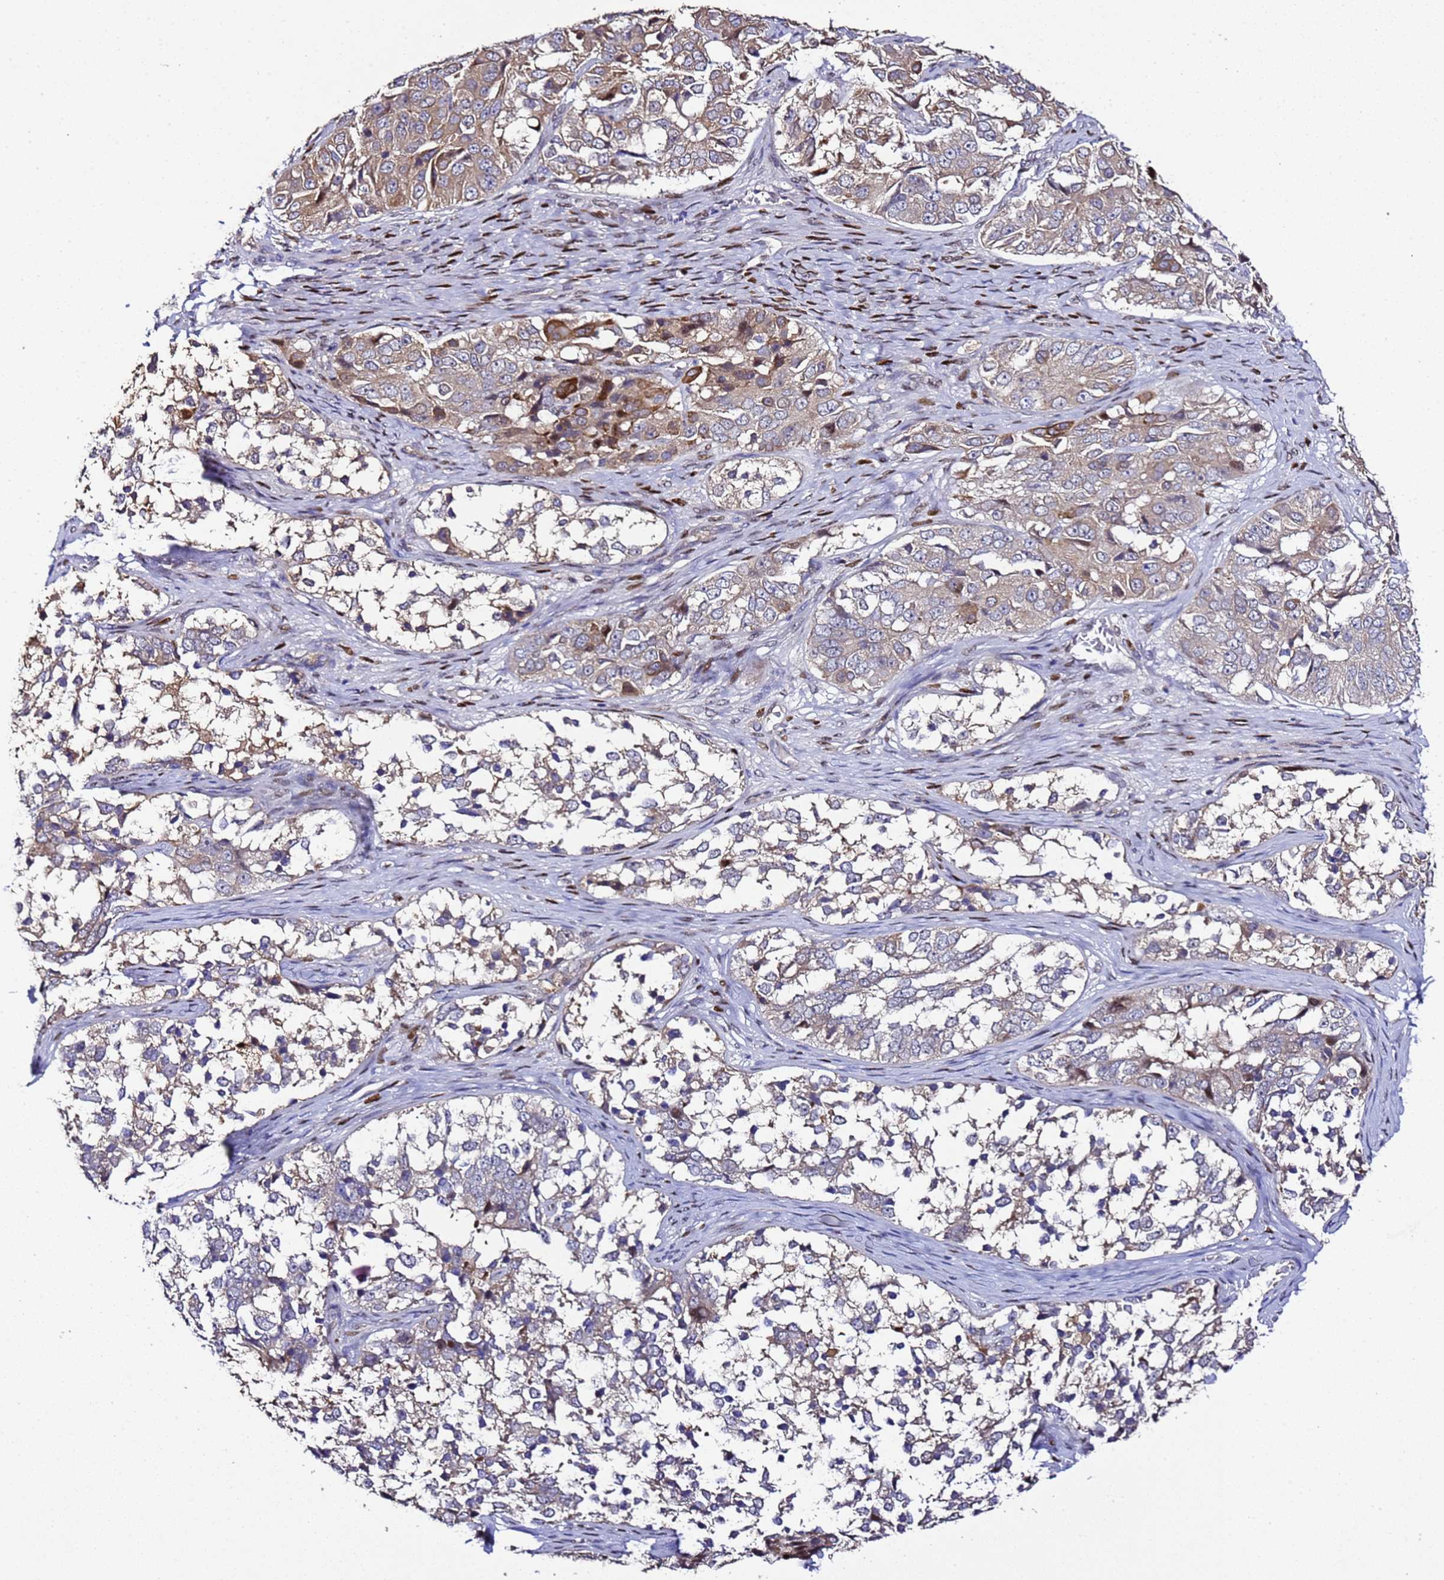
{"staining": {"intensity": "moderate", "quantity": "<25%", "location": "cytoplasmic/membranous"}, "tissue": "ovarian cancer", "cell_type": "Tumor cells", "image_type": "cancer", "snomed": [{"axis": "morphology", "description": "Carcinoma, endometroid"}, {"axis": "topography", "description": "Ovary"}], "caption": "Endometroid carcinoma (ovarian) stained with a brown dye shows moderate cytoplasmic/membranous positive staining in approximately <25% of tumor cells.", "gene": "ALG3", "patient": {"sex": "female", "age": 51}}